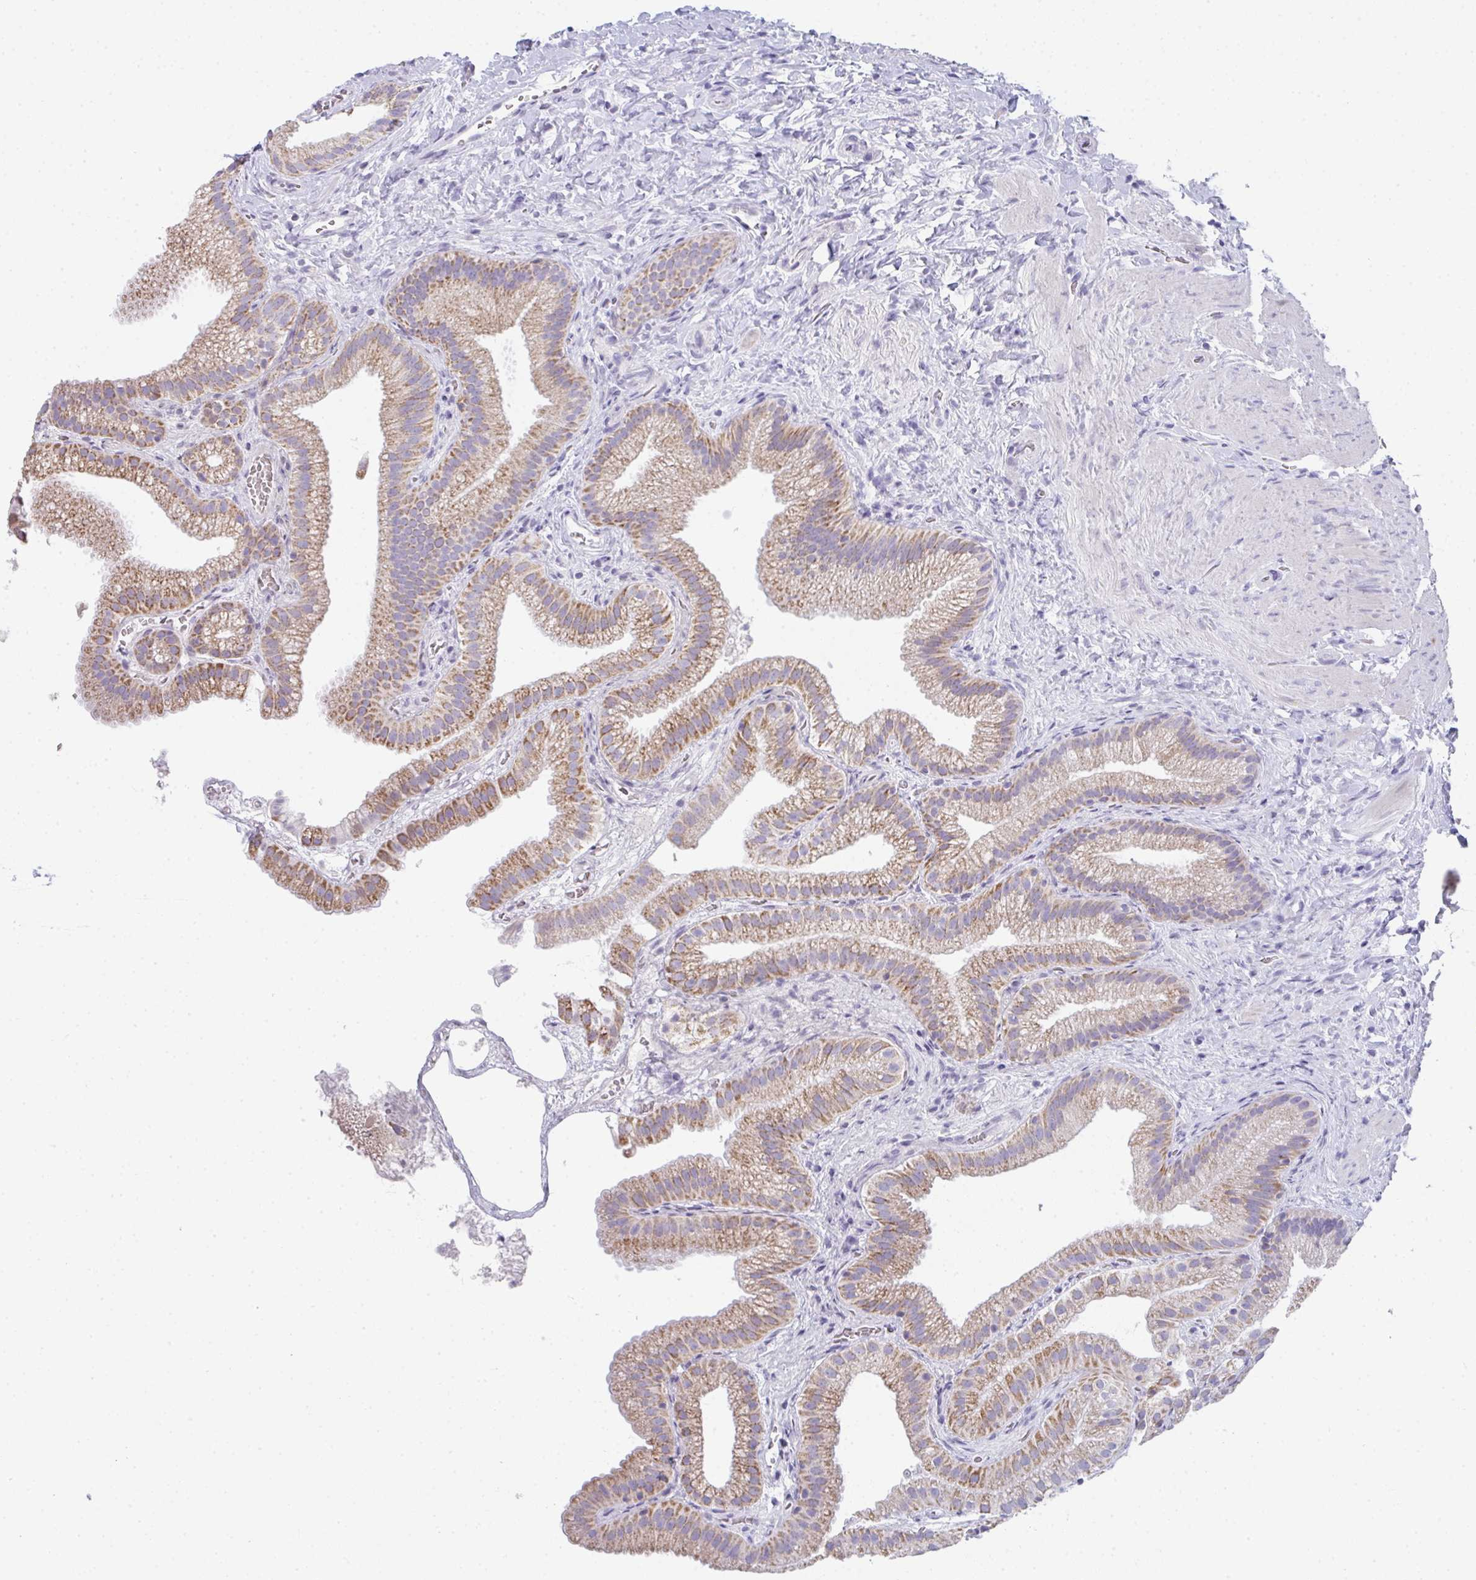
{"staining": {"intensity": "moderate", "quantity": "25%-75%", "location": "cytoplasmic/membranous"}, "tissue": "gallbladder", "cell_type": "Glandular cells", "image_type": "normal", "snomed": [{"axis": "morphology", "description": "Normal tissue, NOS"}, {"axis": "topography", "description": "Gallbladder"}], "caption": "Immunohistochemistry staining of unremarkable gallbladder, which displays medium levels of moderate cytoplasmic/membranous positivity in about 25%-75% of glandular cells indicating moderate cytoplasmic/membranous protein positivity. The staining was performed using DAB (brown) for protein detection and nuclei were counterstained in hematoxylin (blue).", "gene": "RLF", "patient": {"sex": "female", "age": 63}}